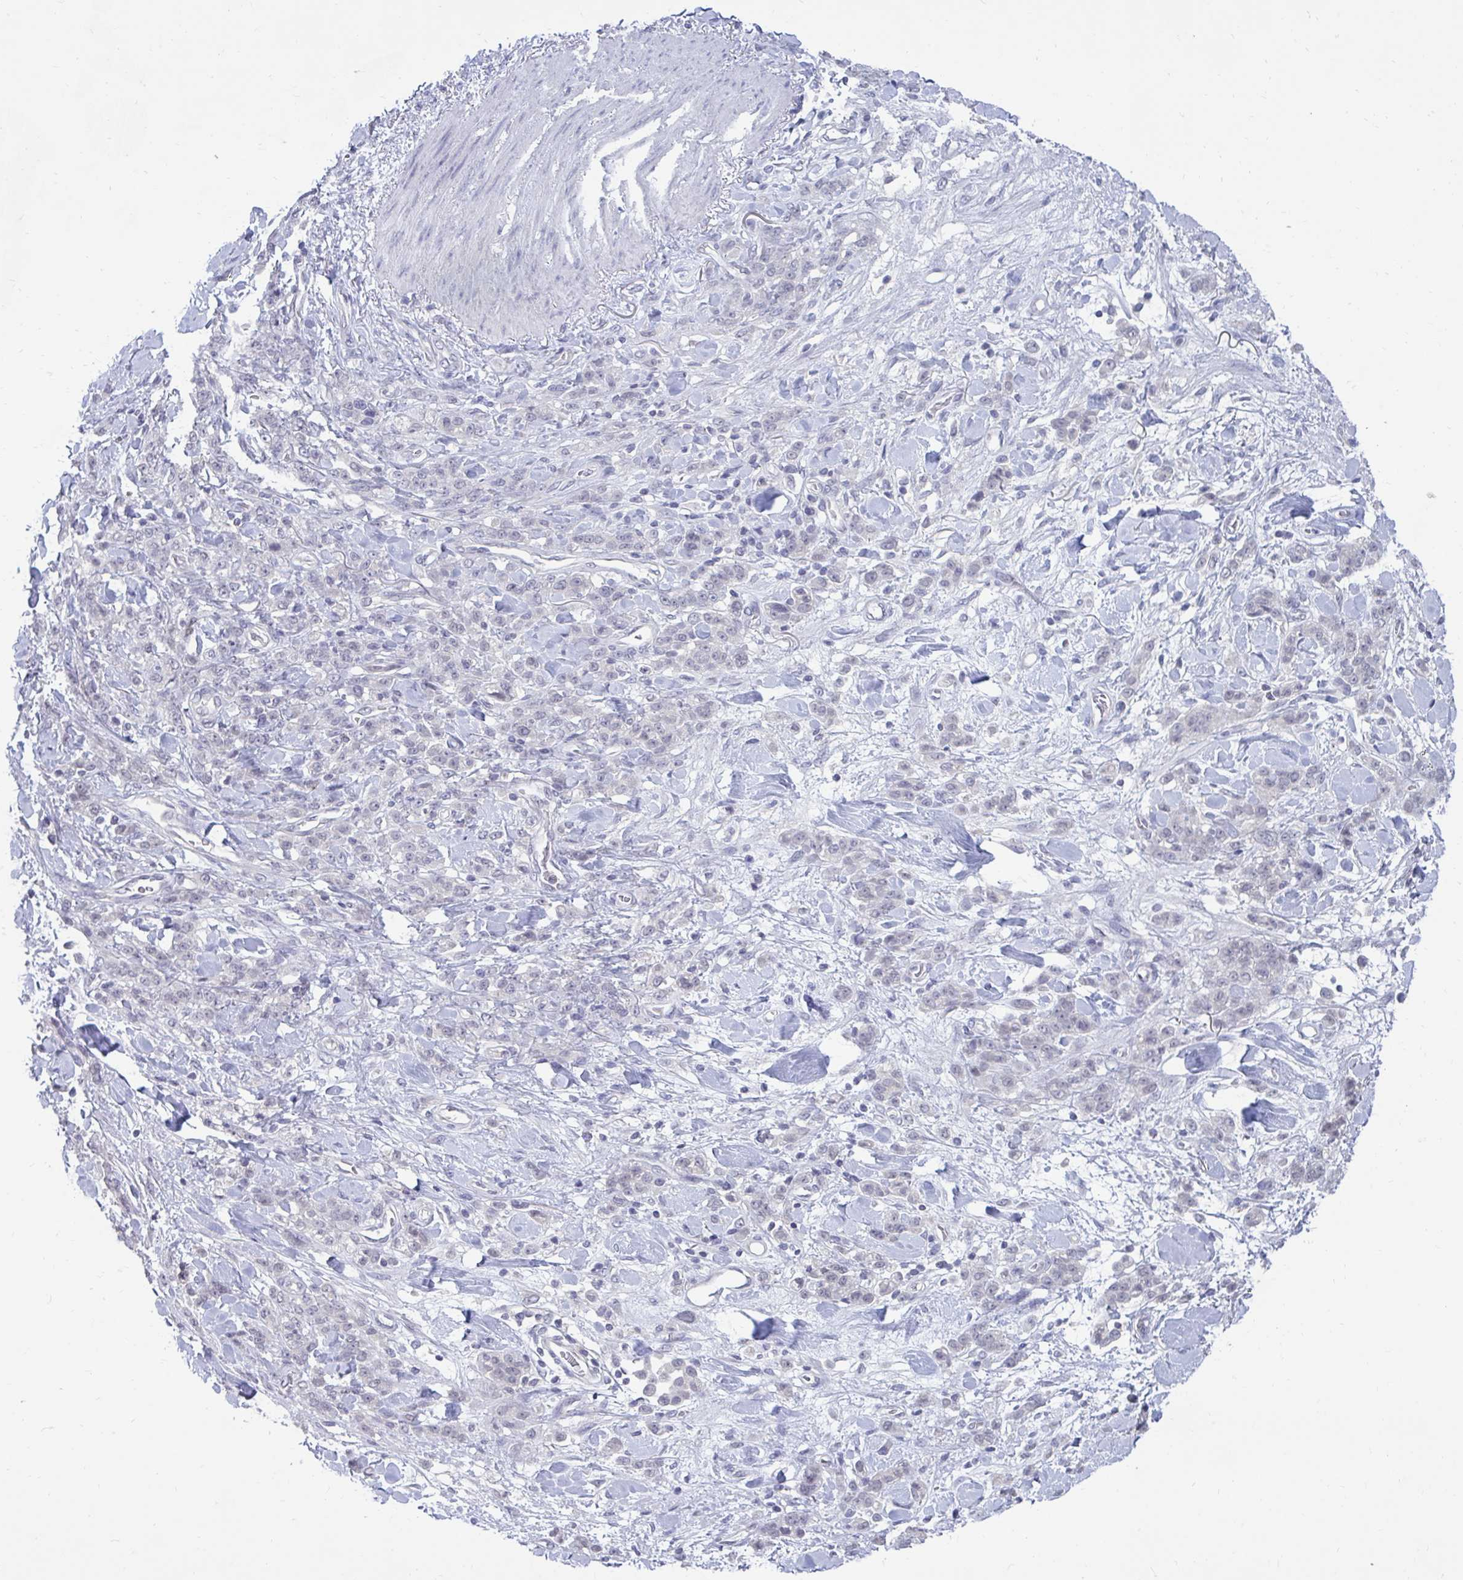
{"staining": {"intensity": "negative", "quantity": "none", "location": "none"}, "tissue": "stomach cancer", "cell_type": "Tumor cells", "image_type": "cancer", "snomed": [{"axis": "morphology", "description": "Normal tissue, NOS"}, {"axis": "morphology", "description": "Adenocarcinoma, NOS"}, {"axis": "topography", "description": "Stomach"}], "caption": "This histopathology image is of stomach adenocarcinoma stained with immunohistochemistry to label a protein in brown with the nuclei are counter-stained blue. There is no positivity in tumor cells.", "gene": "ARPP19", "patient": {"sex": "male", "age": 82}}